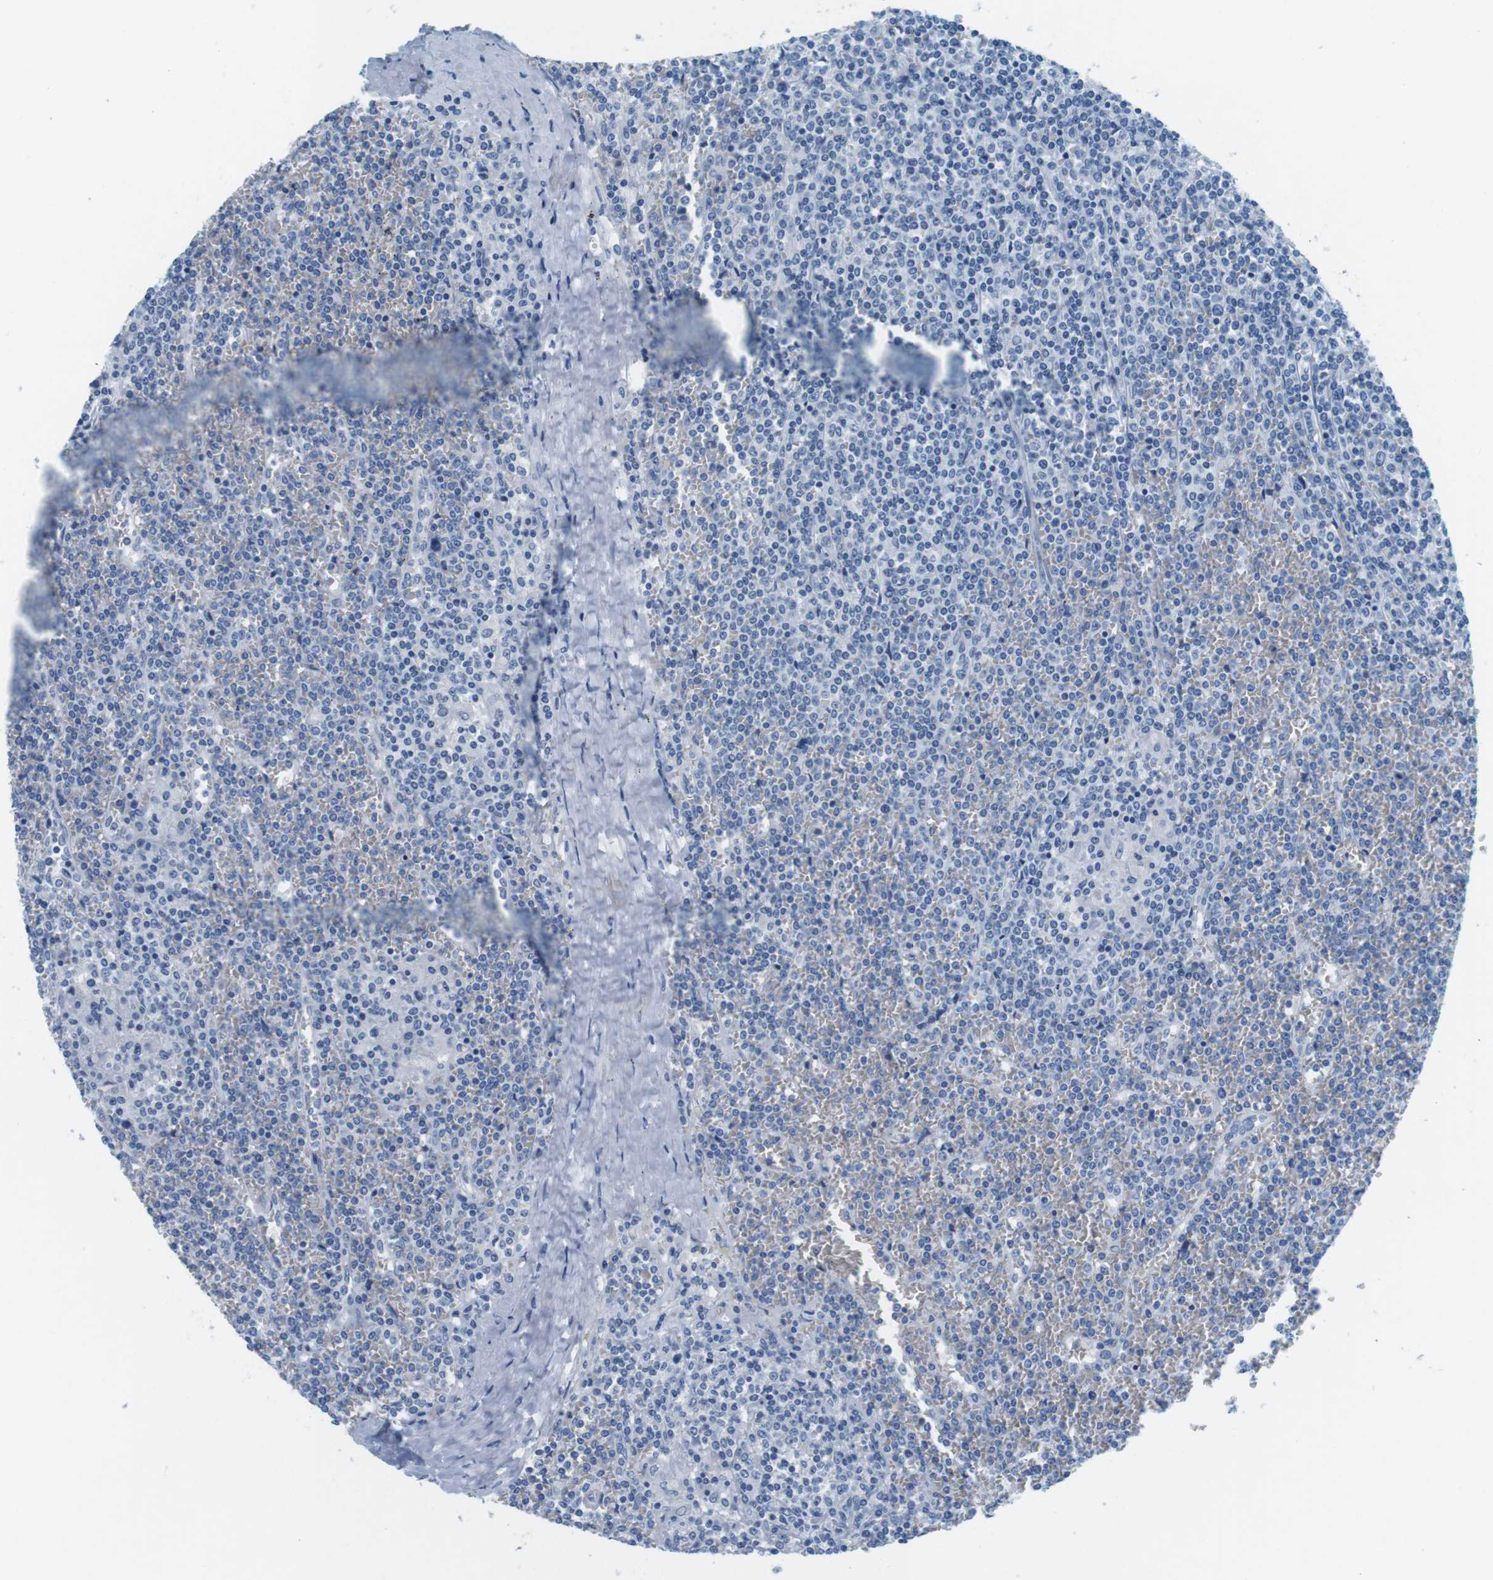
{"staining": {"intensity": "negative", "quantity": "none", "location": "none"}, "tissue": "lymphoma", "cell_type": "Tumor cells", "image_type": "cancer", "snomed": [{"axis": "morphology", "description": "Malignant lymphoma, non-Hodgkin's type, Low grade"}, {"axis": "topography", "description": "Spleen"}], "caption": "Tumor cells are negative for brown protein staining in lymphoma.", "gene": "CYP2C9", "patient": {"sex": "female", "age": 19}}